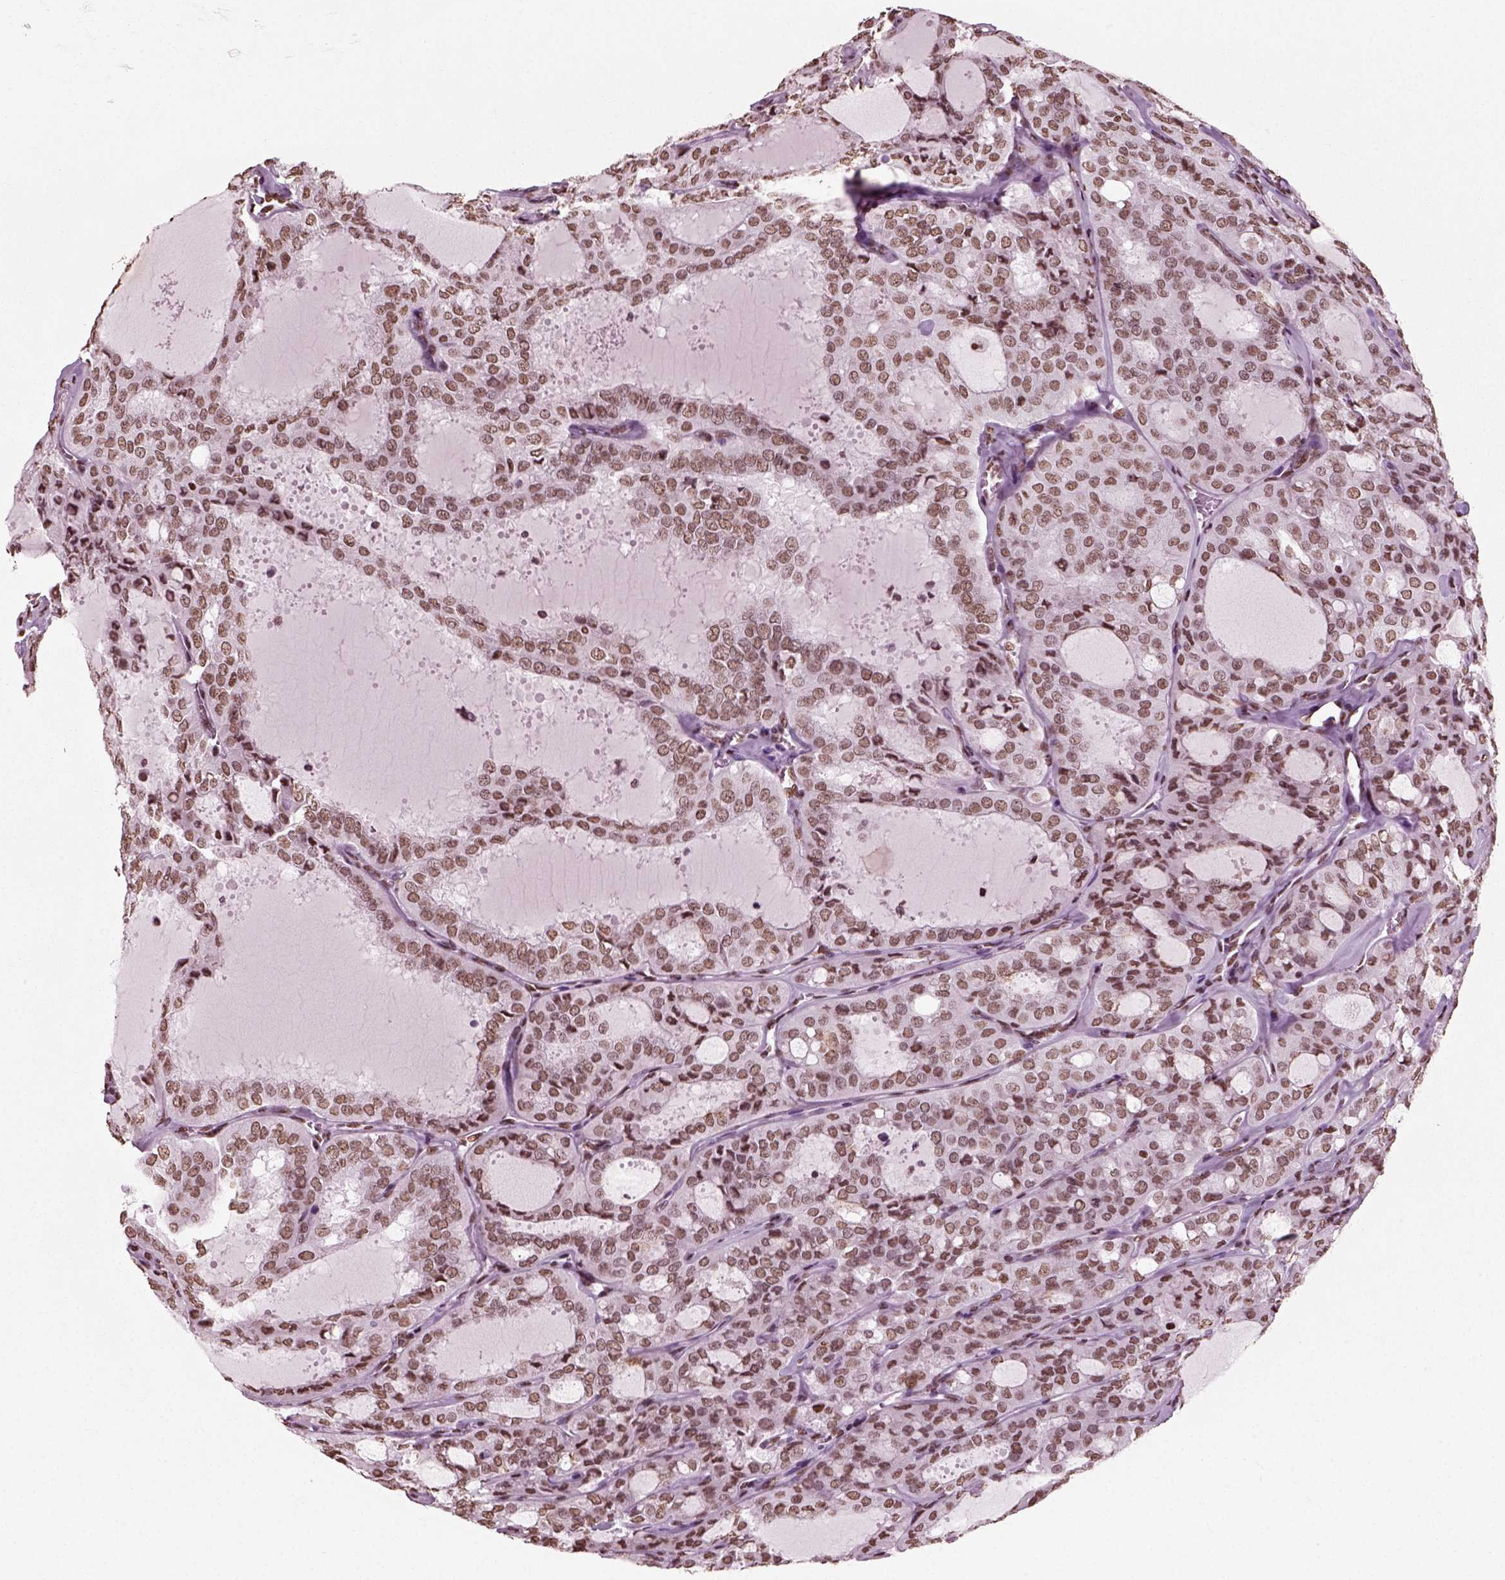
{"staining": {"intensity": "weak", "quantity": ">75%", "location": "nuclear"}, "tissue": "thyroid cancer", "cell_type": "Tumor cells", "image_type": "cancer", "snomed": [{"axis": "morphology", "description": "Follicular adenoma carcinoma, NOS"}, {"axis": "topography", "description": "Thyroid gland"}], "caption": "Protein analysis of thyroid cancer (follicular adenoma carcinoma) tissue demonstrates weak nuclear positivity in approximately >75% of tumor cells. The protein of interest is shown in brown color, while the nuclei are stained blue.", "gene": "POLR1H", "patient": {"sex": "male", "age": 75}}